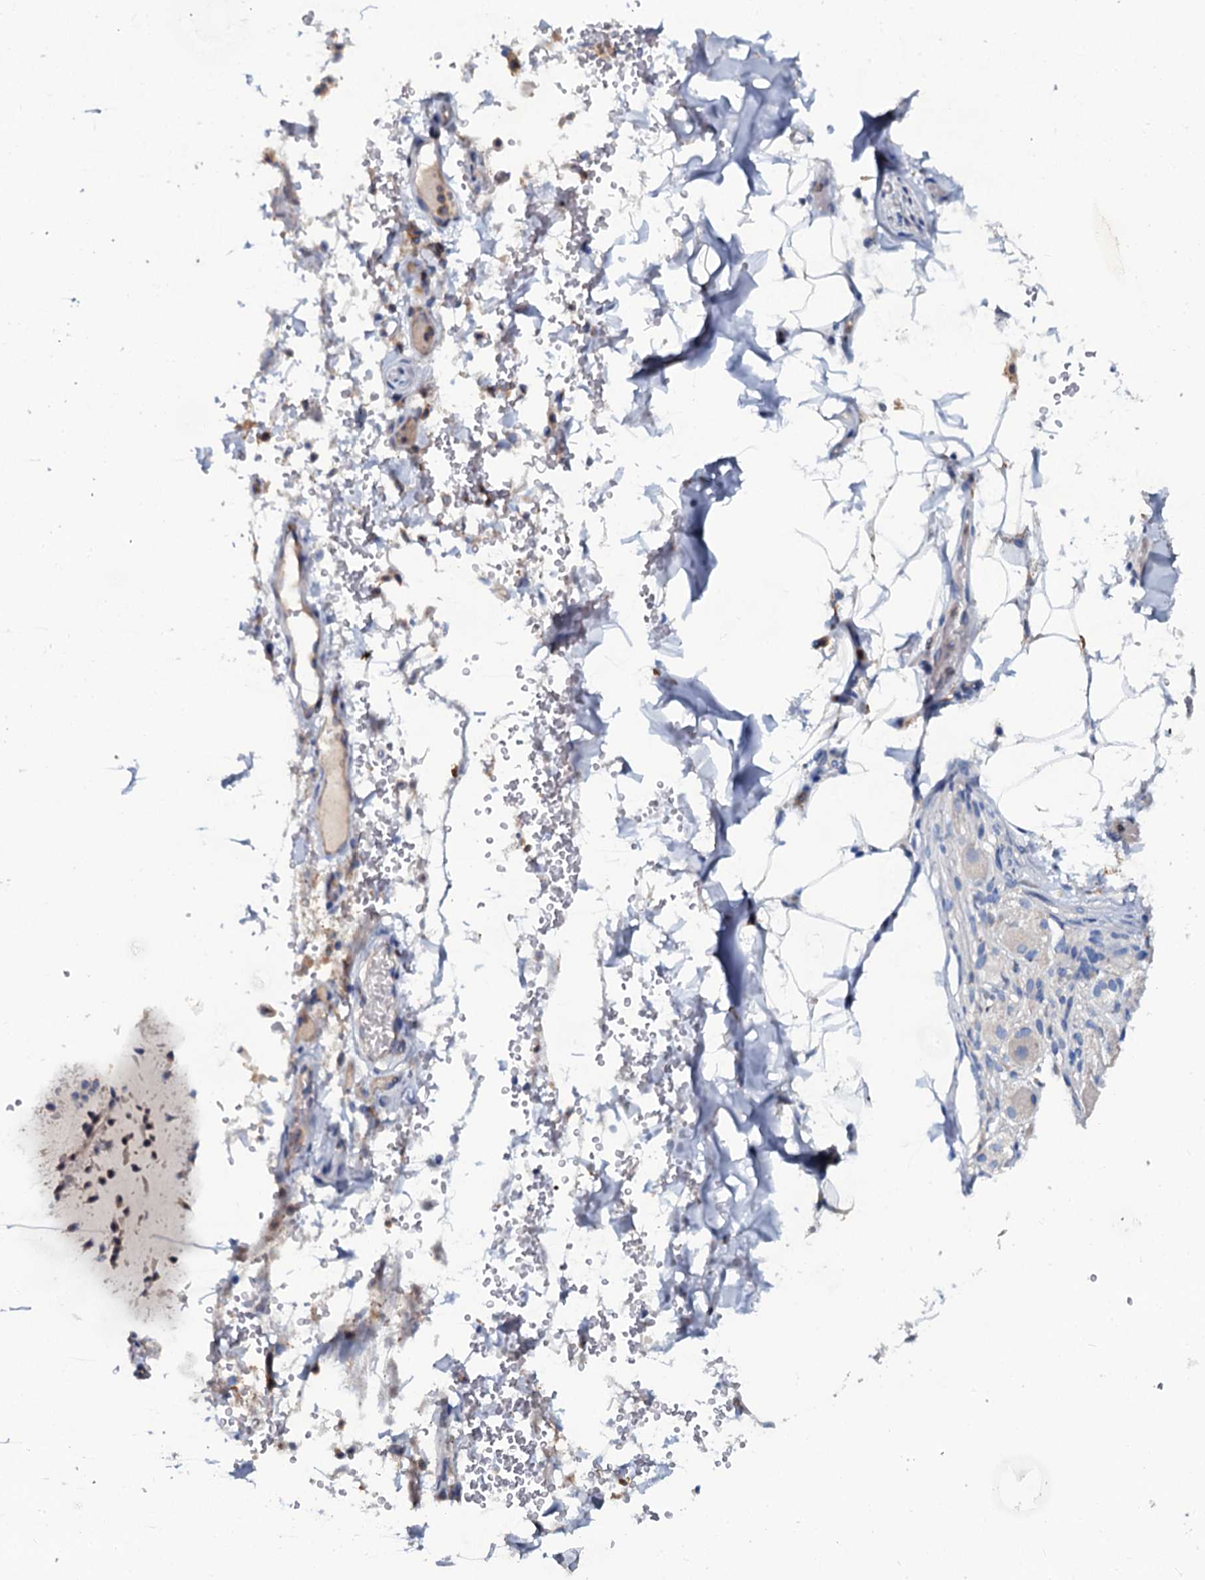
{"staining": {"intensity": "negative", "quantity": "none", "location": "none"}, "tissue": "adipose tissue", "cell_type": "Adipocytes", "image_type": "normal", "snomed": [{"axis": "morphology", "description": "Normal tissue, NOS"}, {"axis": "topography", "description": "Lymph node"}, {"axis": "topography", "description": "Cartilage tissue"}, {"axis": "topography", "description": "Bronchus"}], "caption": "Histopathology image shows no significant protein staining in adipocytes of normal adipose tissue.", "gene": "OTOL1", "patient": {"sex": "male", "age": 63}}